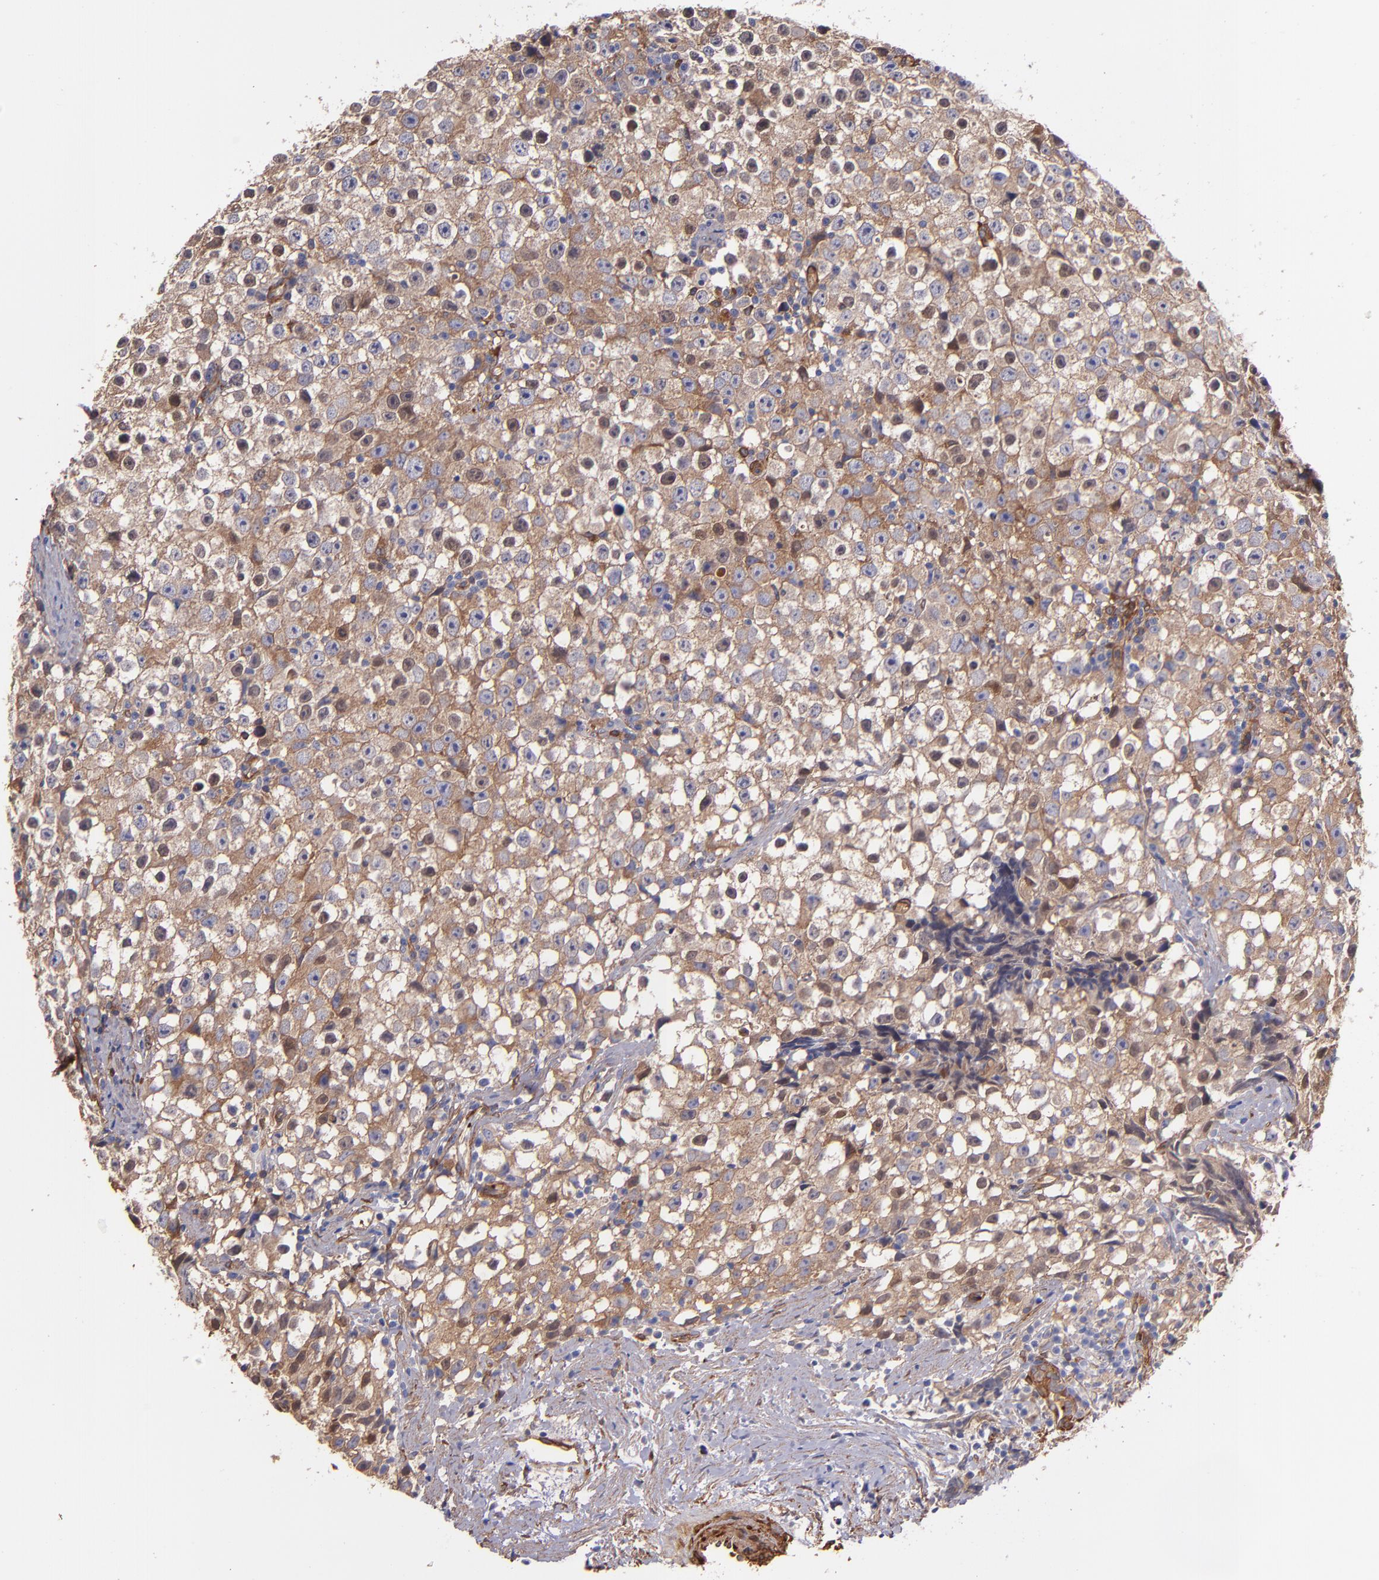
{"staining": {"intensity": "moderate", "quantity": "25%-75%", "location": "cytoplasmic/membranous"}, "tissue": "testis cancer", "cell_type": "Tumor cells", "image_type": "cancer", "snomed": [{"axis": "morphology", "description": "Seminoma, NOS"}, {"axis": "topography", "description": "Testis"}], "caption": "Immunohistochemistry (IHC) photomicrograph of neoplastic tissue: seminoma (testis) stained using IHC exhibits medium levels of moderate protein expression localized specifically in the cytoplasmic/membranous of tumor cells, appearing as a cytoplasmic/membranous brown color.", "gene": "VCL", "patient": {"sex": "male", "age": 35}}